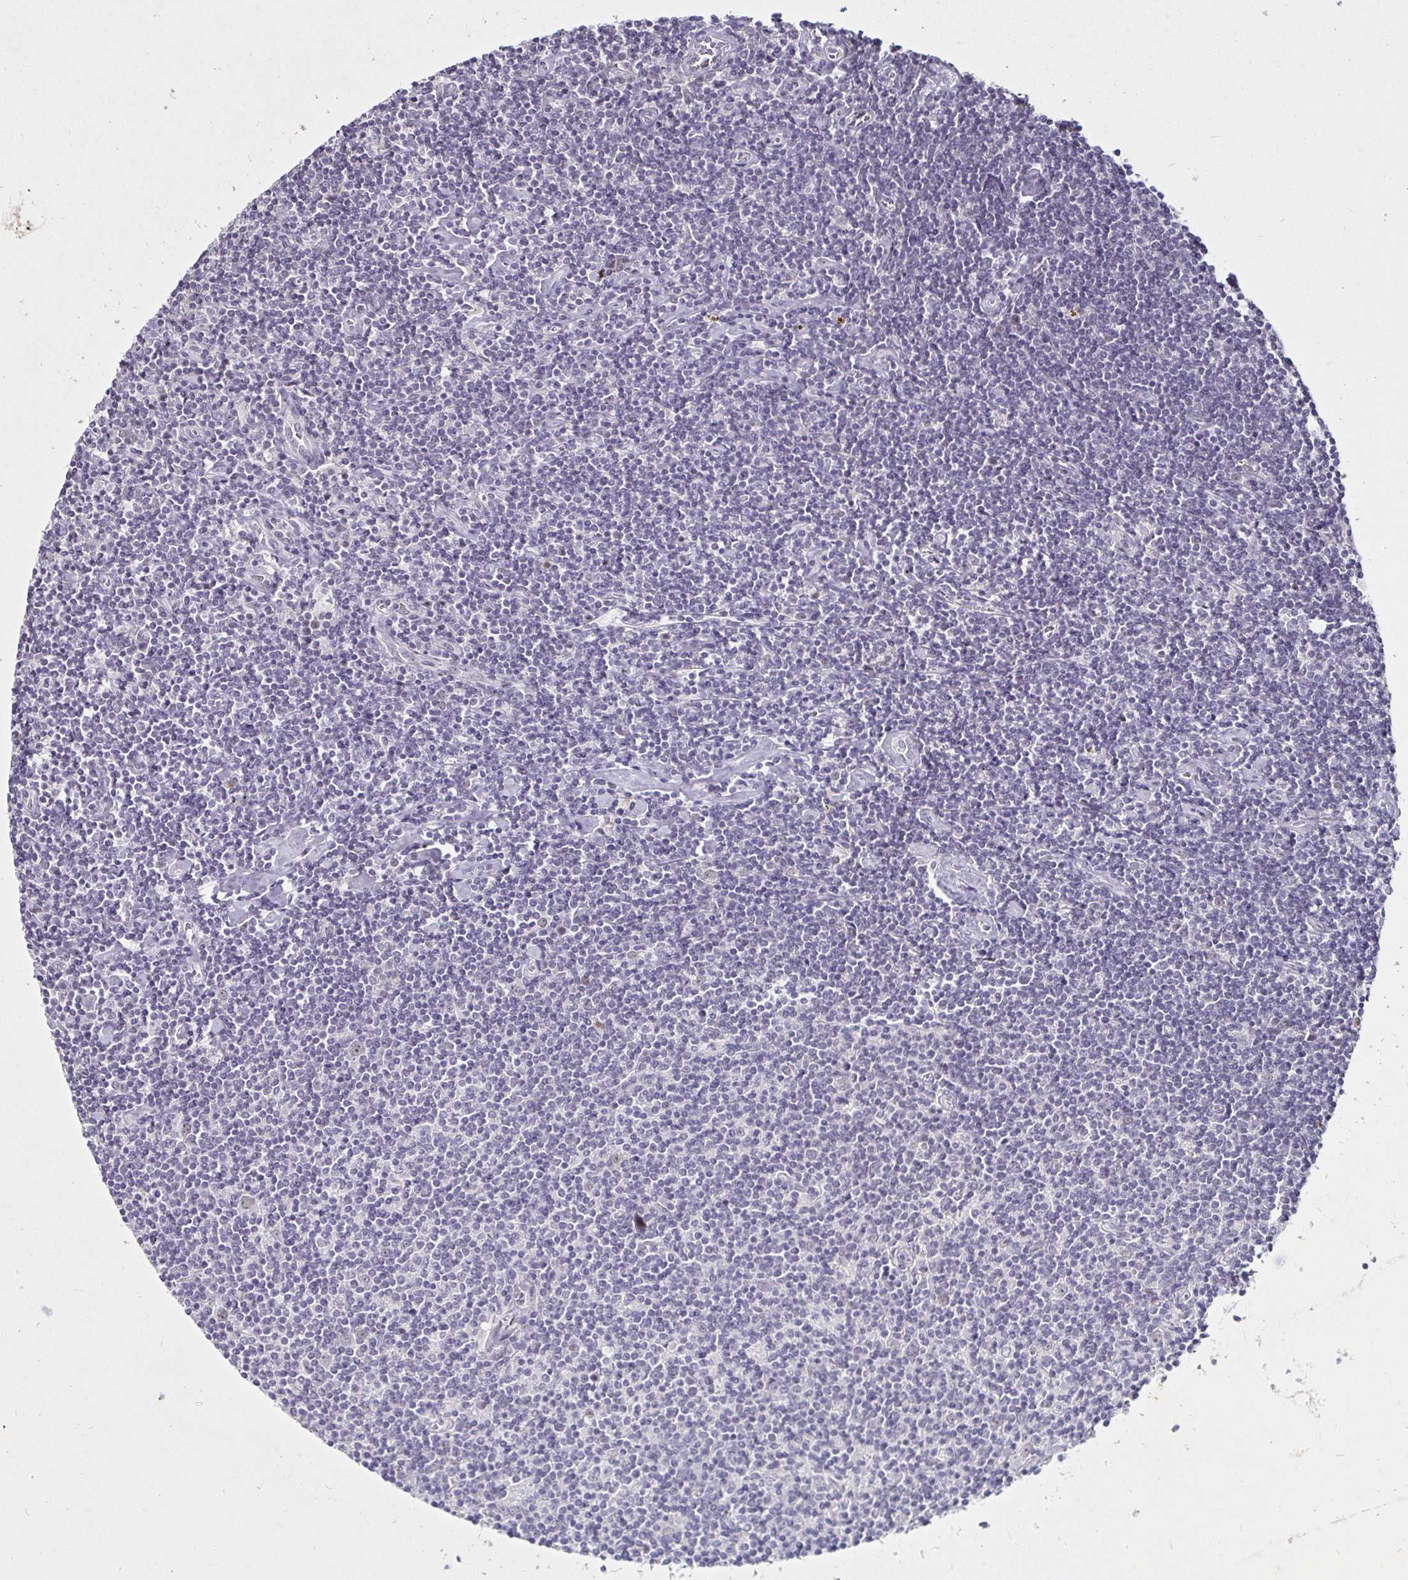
{"staining": {"intensity": "weak", "quantity": "<25%", "location": "nuclear"}, "tissue": "lymphoma", "cell_type": "Tumor cells", "image_type": "cancer", "snomed": [{"axis": "morphology", "description": "Hodgkin's disease, NOS"}, {"axis": "topography", "description": "Lymph node"}], "caption": "High power microscopy photomicrograph of an immunohistochemistry (IHC) micrograph of lymphoma, revealing no significant staining in tumor cells.", "gene": "MLH1", "patient": {"sex": "male", "age": 40}}